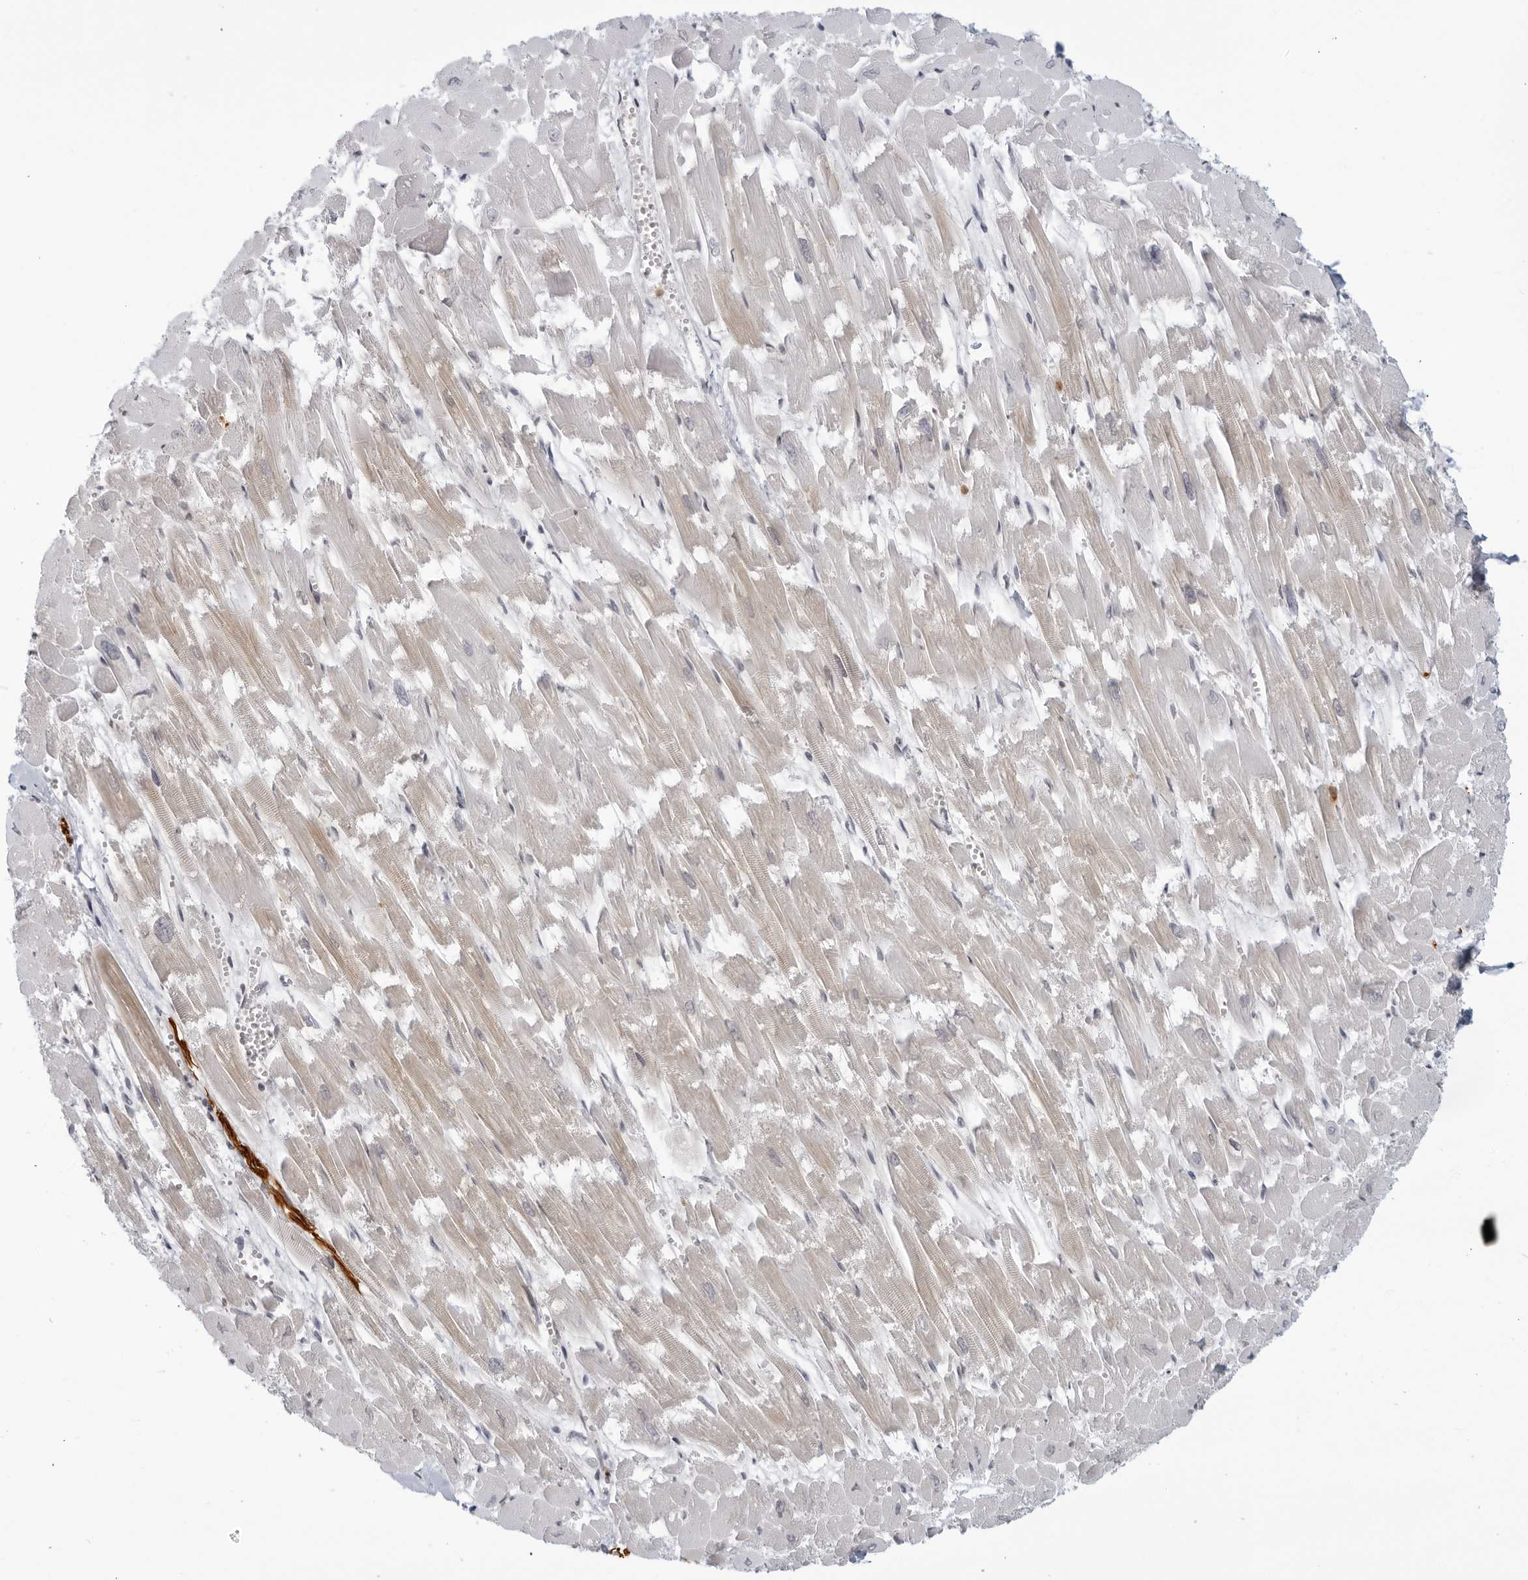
{"staining": {"intensity": "weak", "quantity": "<25%", "location": "cytoplasmic/membranous"}, "tissue": "heart muscle", "cell_type": "Cardiomyocytes", "image_type": "normal", "snomed": [{"axis": "morphology", "description": "Normal tissue, NOS"}, {"axis": "topography", "description": "Heart"}], "caption": "This is a image of immunohistochemistry staining of unremarkable heart muscle, which shows no staining in cardiomyocytes.", "gene": "CC2D1B", "patient": {"sex": "male", "age": 54}}